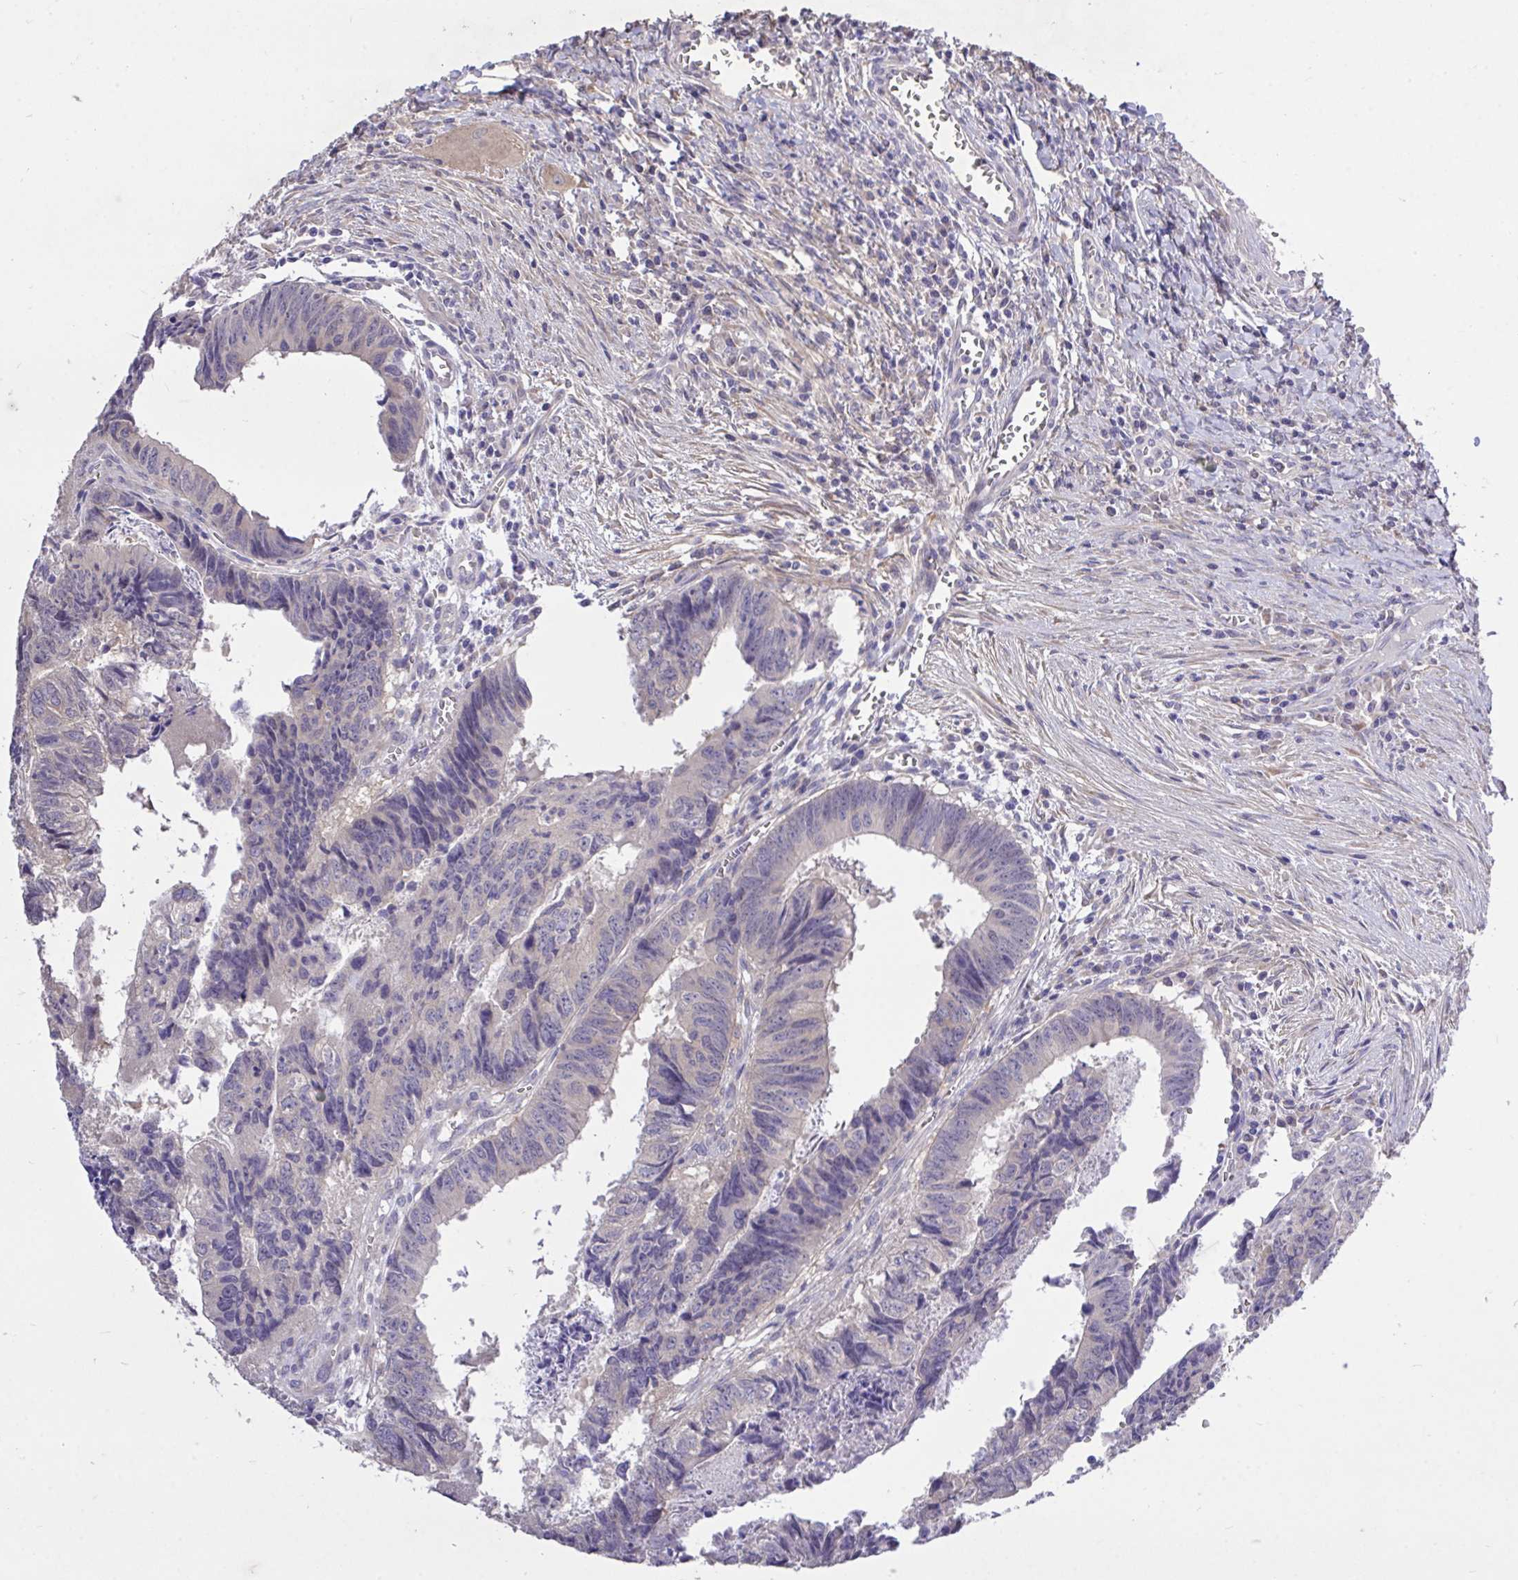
{"staining": {"intensity": "negative", "quantity": "none", "location": "none"}, "tissue": "colorectal cancer", "cell_type": "Tumor cells", "image_type": "cancer", "snomed": [{"axis": "morphology", "description": "Adenocarcinoma, NOS"}, {"axis": "topography", "description": "Colon"}], "caption": "Immunohistochemistry micrograph of neoplastic tissue: human colorectal adenocarcinoma stained with DAB reveals no significant protein positivity in tumor cells.", "gene": "MPC2", "patient": {"sex": "male", "age": 86}}